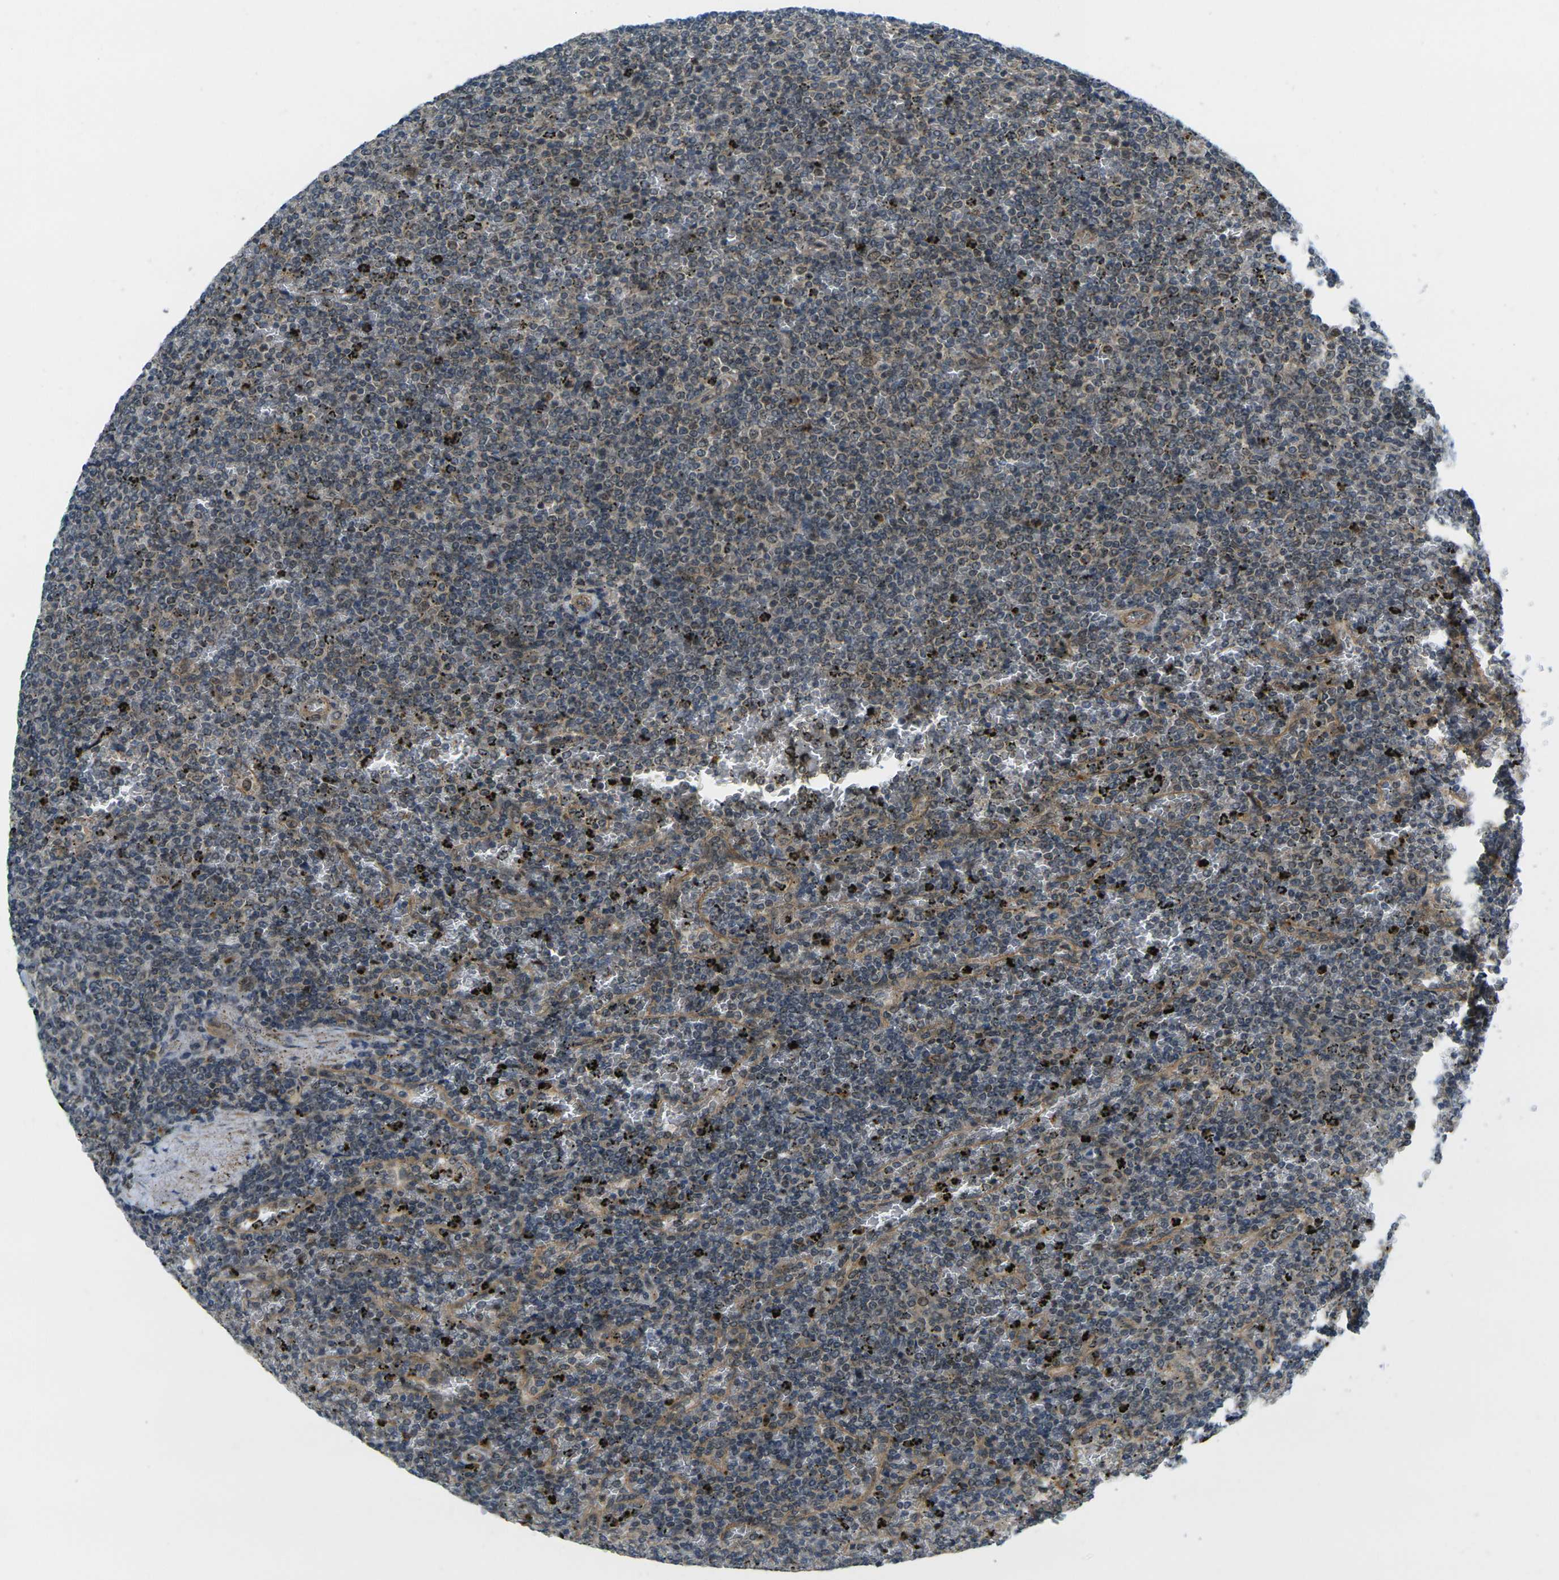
{"staining": {"intensity": "weak", "quantity": "25%-75%", "location": "cytoplasmic/membranous,nuclear"}, "tissue": "lymphoma", "cell_type": "Tumor cells", "image_type": "cancer", "snomed": [{"axis": "morphology", "description": "Malignant lymphoma, non-Hodgkin's type, Low grade"}, {"axis": "topography", "description": "Spleen"}], "caption": "Tumor cells exhibit weak cytoplasmic/membranous and nuclear positivity in about 25%-75% of cells in lymphoma. Ihc stains the protein of interest in brown and the nuclei are stained blue.", "gene": "KCTD10", "patient": {"sex": "female", "age": 77}}